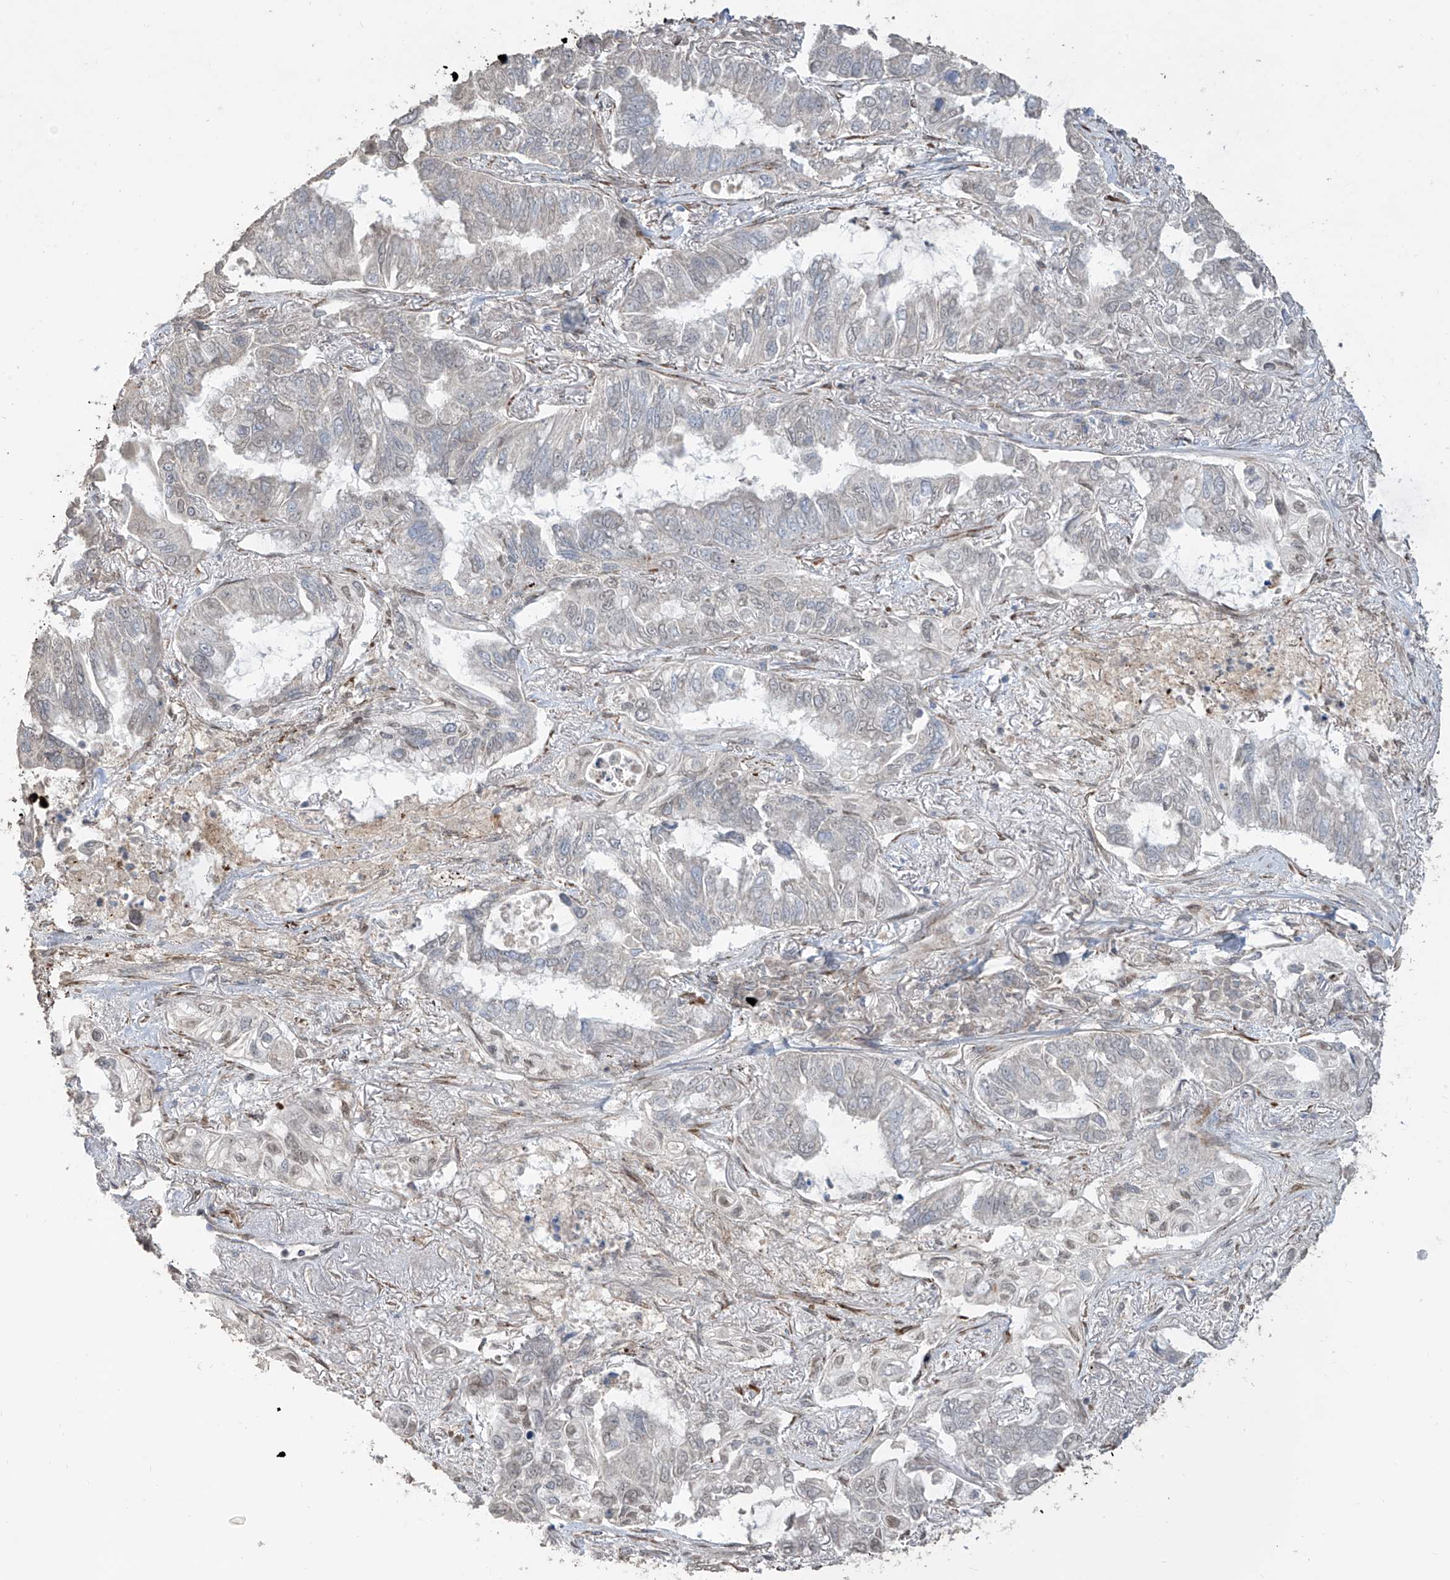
{"staining": {"intensity": "negative", "quantity": "none", "location": "none"}, "tissue": "lung cancer", "cell_type": "Tumor cells", "image_type": "cancer", "snomed": [{"axis": "morphology", "description": "Adenocarcinoma, NOS"}, {"axis": "topography", "description": "Lung"}], "caption": "An immunohistochemistry micrograph of lung cancer (adenocarcinoma) is shown. There is no staining in tumor cells of lung cancer (adenocarcinoma).", "gene": "ABTB1", "patient": {"sex": "male", "age": 64}}